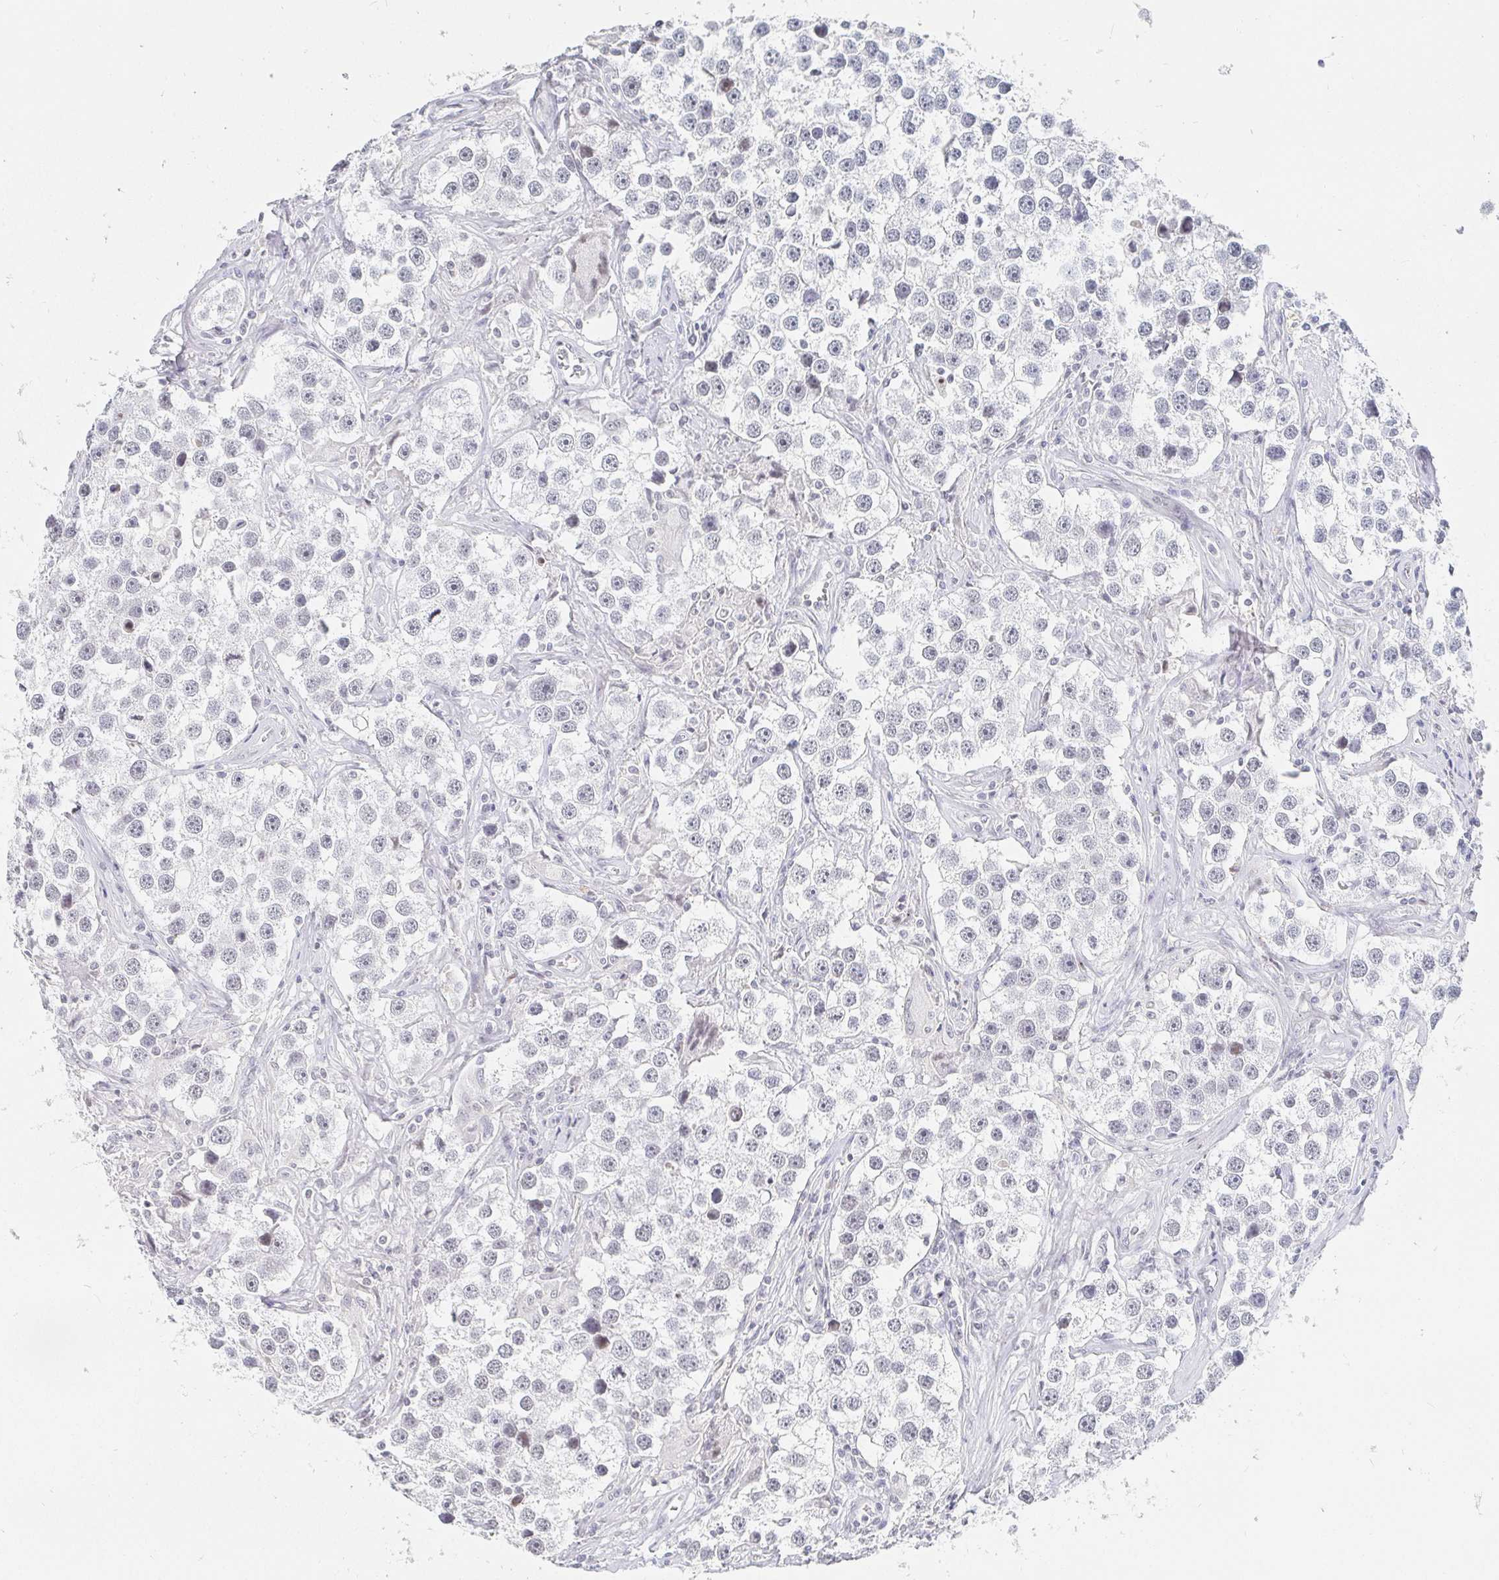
{"staining": {"intensity": "negative", "quantity": "none", "location": "none"}, "tissue": "testis cancer", "cell_type": "Tumor cells", "image_type": "cancer", "snomed": [{"axis": "morphology", "description": "Seminoma, NOS"}, {"axis": "topography", "description": "Testis"}], "caption": "This photomicrograph is of seminoma (testis) stained with immunohistochemistry to label a protein in brown with the nuclei are counter-stained blue. There is no expression in tumor cells.", "gene": "NME9", "patient": {"sex": "male", "age": 49}}